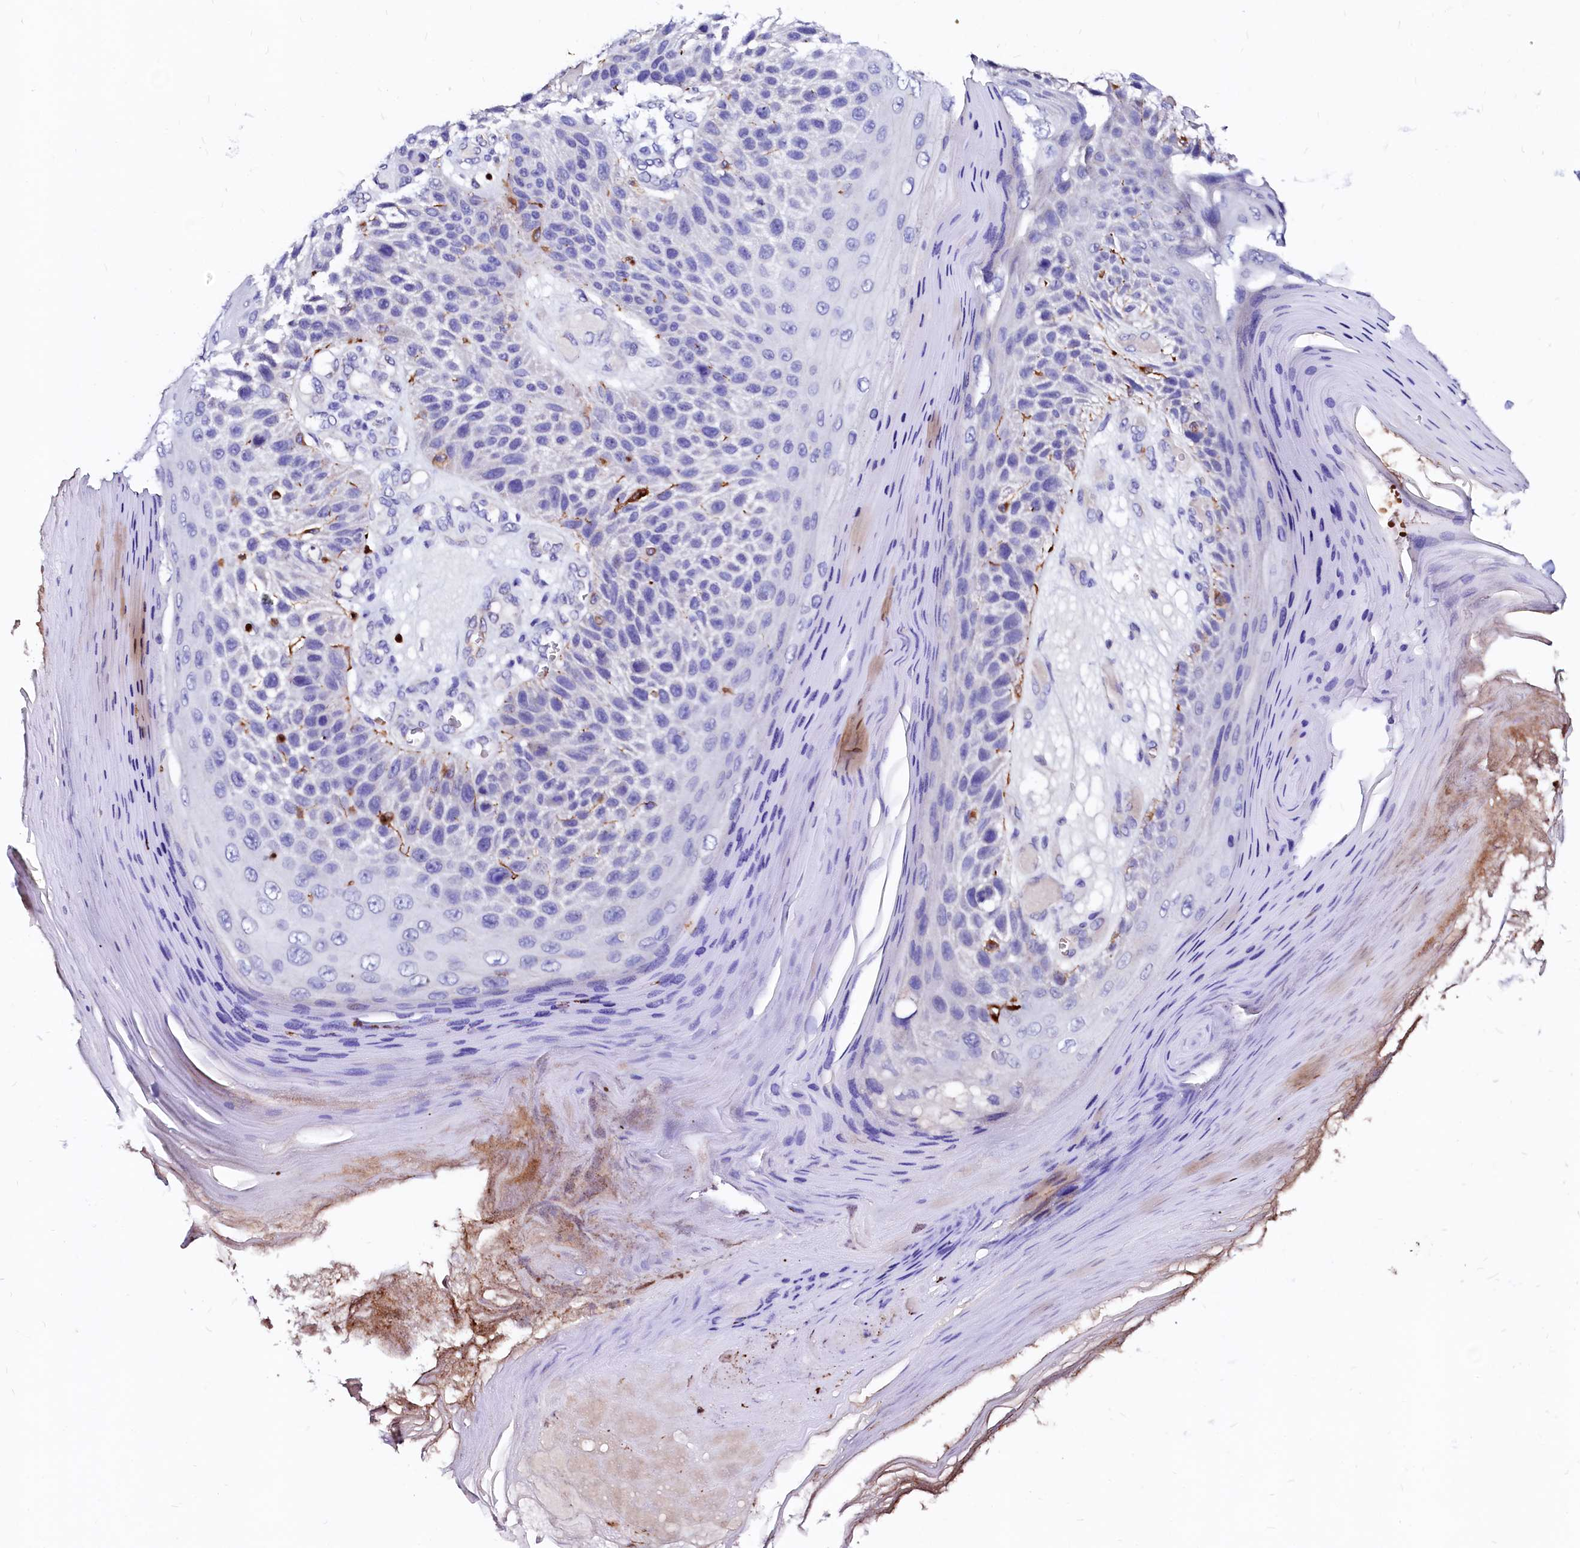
{"staining": {"intensity": "negative", "quantity": "none", "location": "none"}, "tissue": "skin cancer", "cell_type": "Tumor cells", "image_type": "cancer", "snomed": [{"axis": "morphology", "description": "Squamous cell carcinoma, NOS"}, {"axis": "topography", "description": "Skin"}], "caption": "The photomicrograph reveals no significant staining in tumor cells of skin cancer (squamous cell carcinoma).", "gene": "RAB27A", "patient": {"sex": "female", "age": 88}}